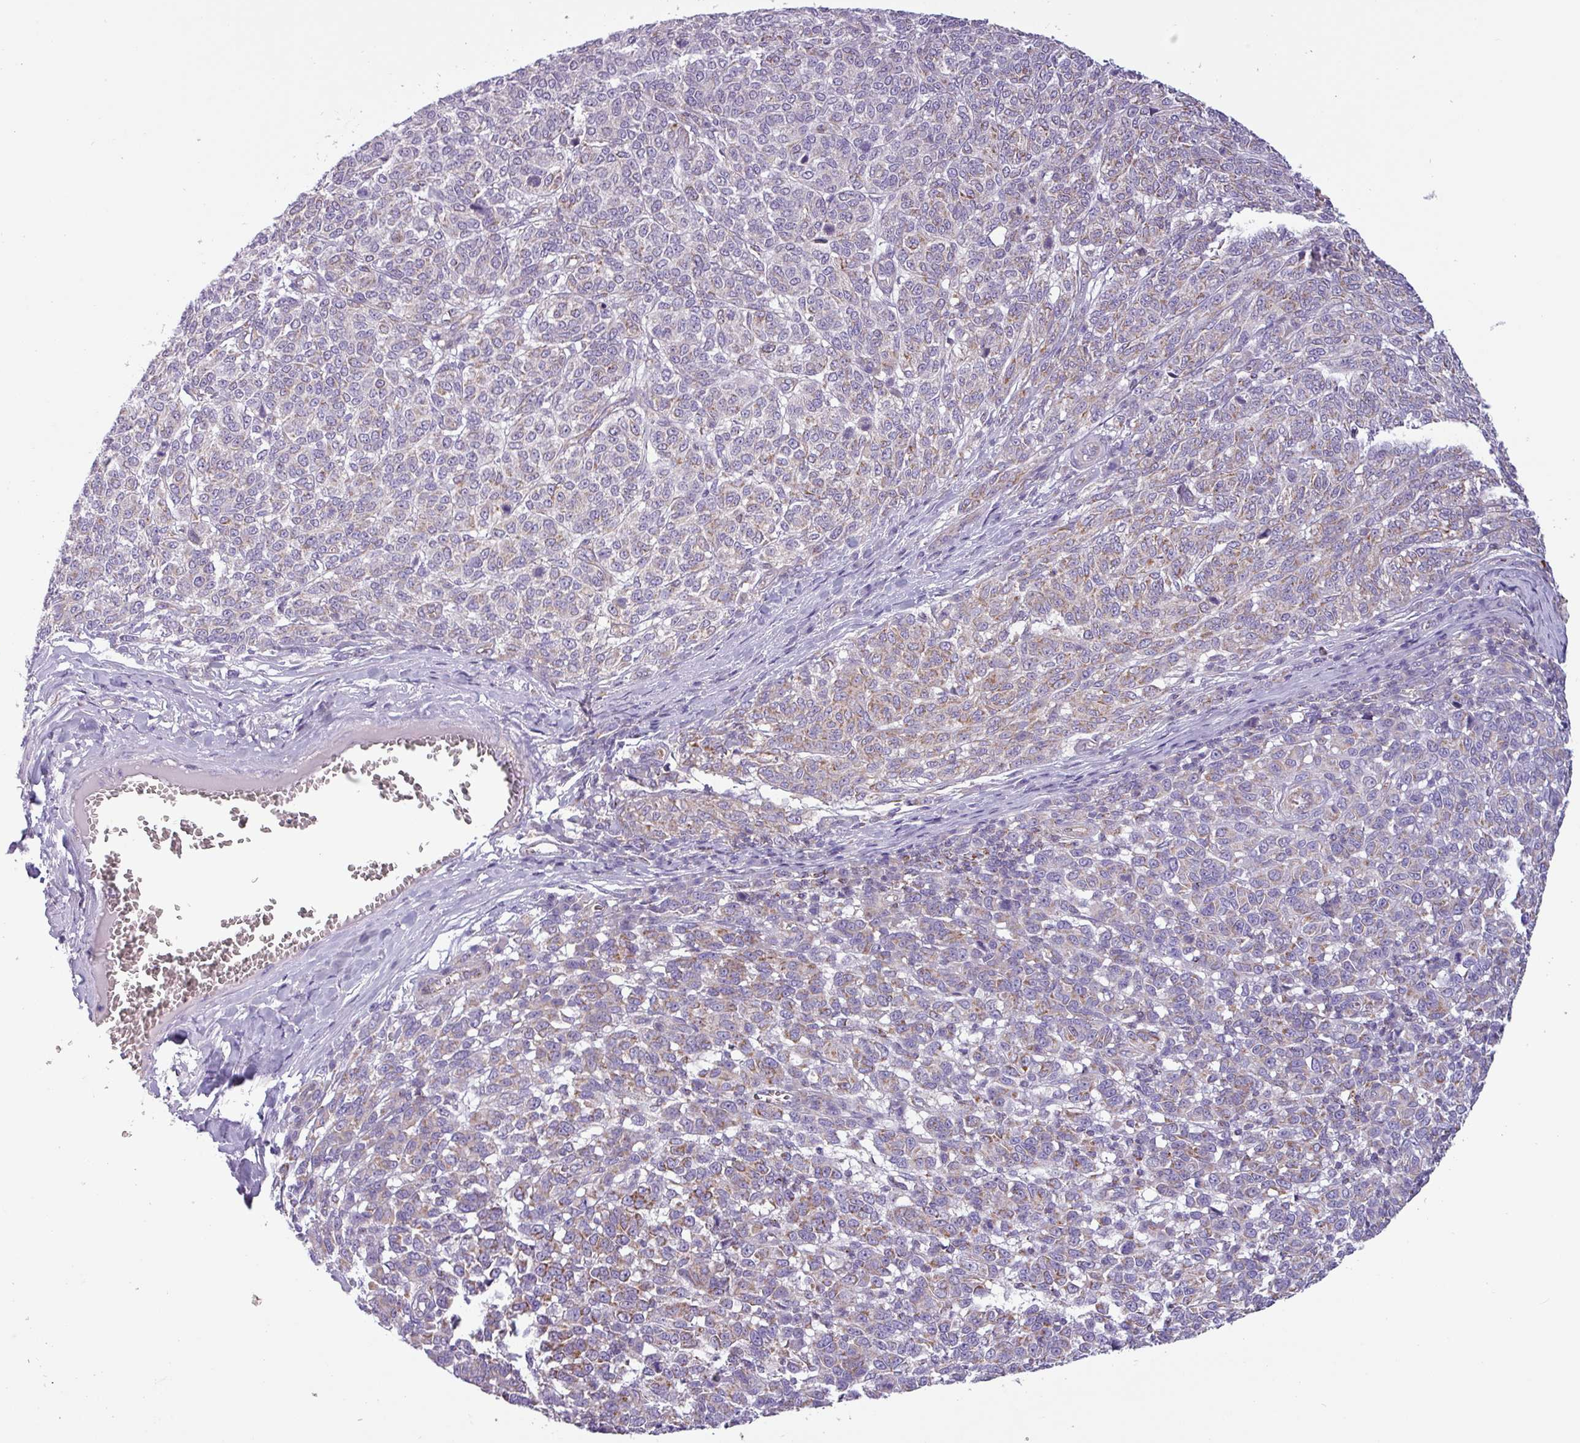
{"staining": {"intensity": "weak", "quantity": "<25%", "location": "cytoplasmic/membranous"}, "tissue": "melanoma", "cell_type": "Tumor cells", "image_type": "cancer", "snomed": [{"axis": "morphology", "description": "Malignant melanoma, NOS"}, {"axis": "topography", "description": "Skin"}], "caption": "Immunohistochemistry image of neoplastic tissue: human melanoma stained with DAB shows no significant protein staining in tumor cells.", "gene": "CAMK1", "patient": {"sex": "male", "age": 49}}